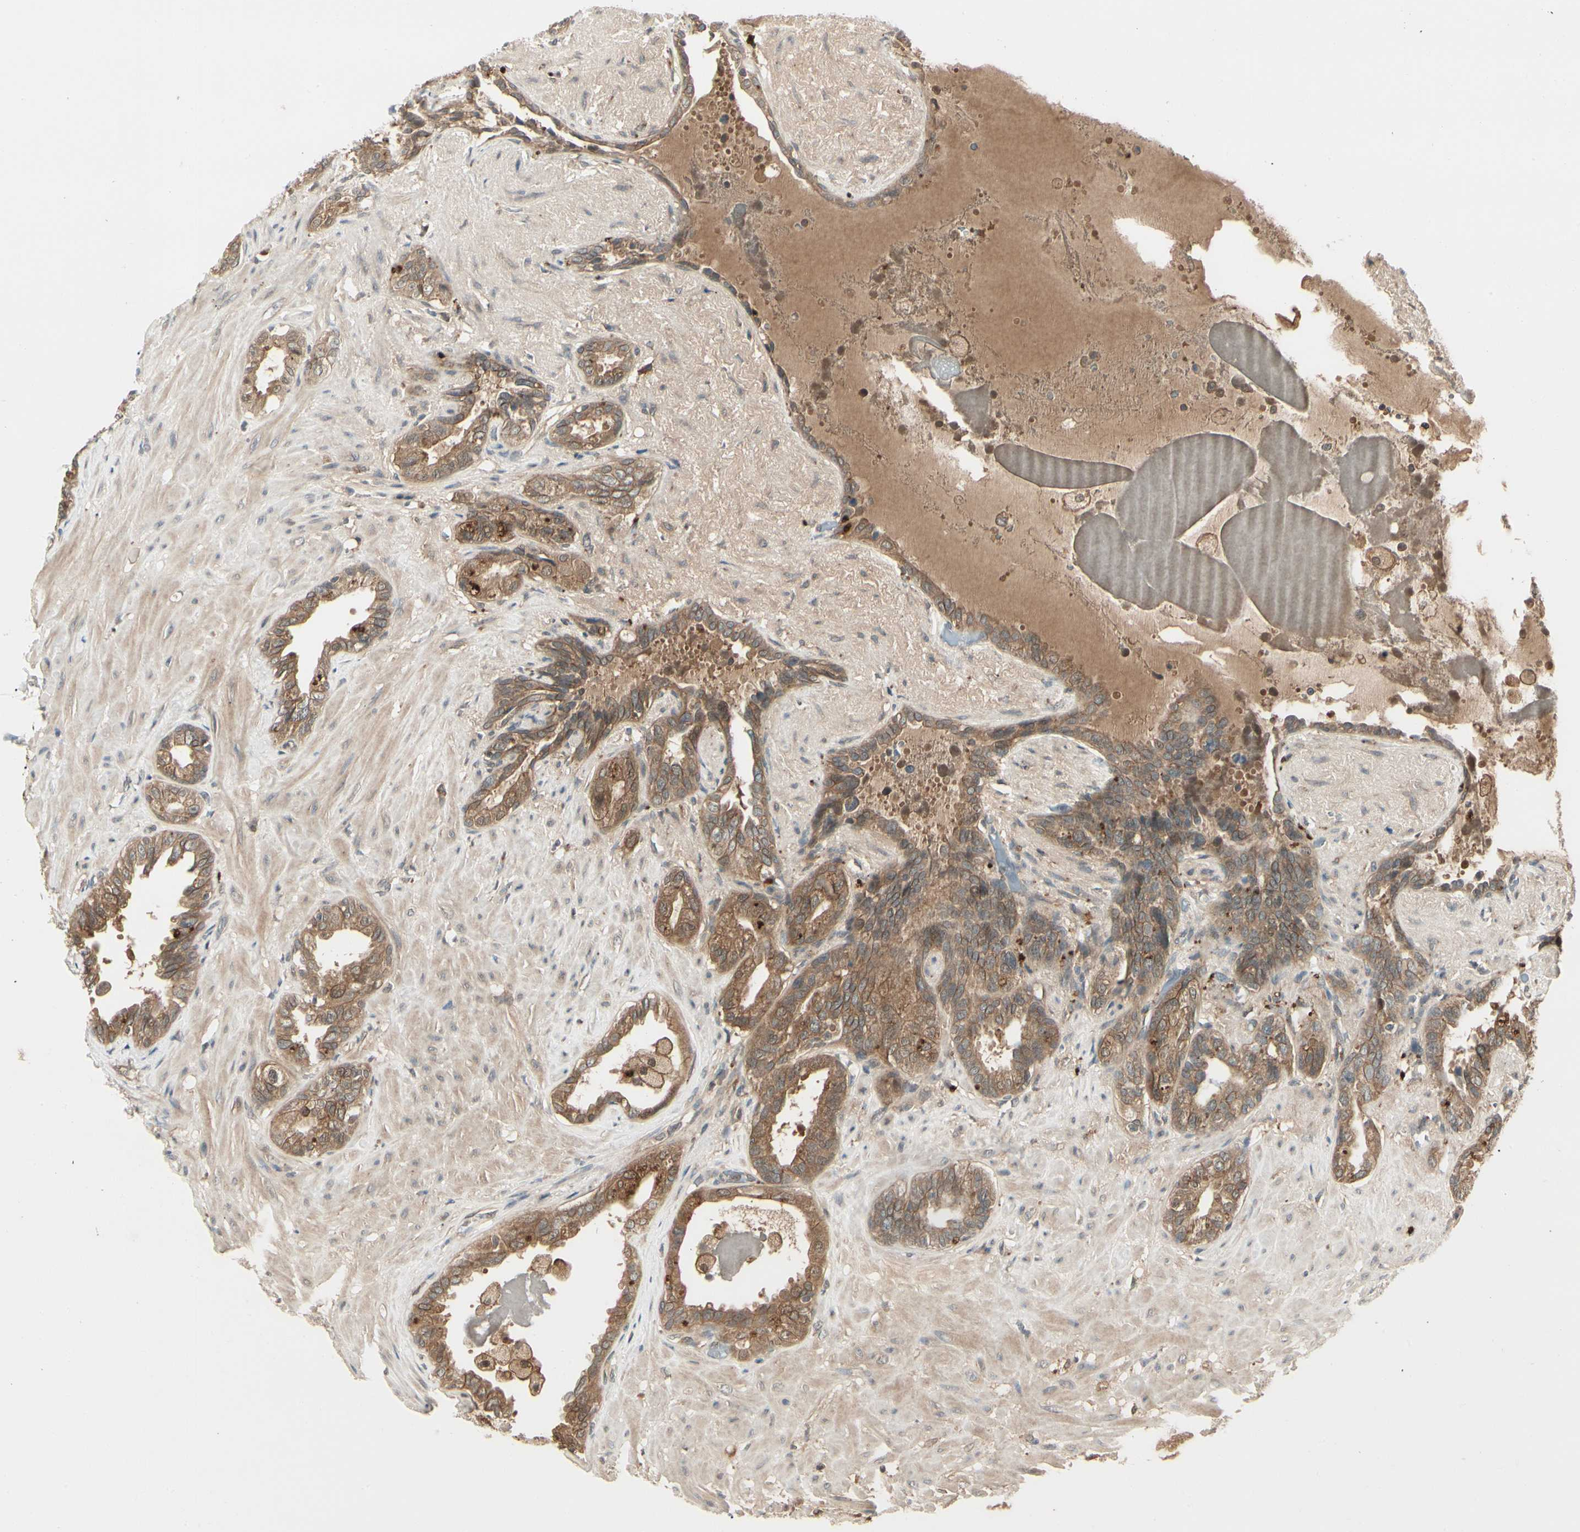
{"staining": {"intensity": "moderate", "quantity": ">75%", "location": "cytoplasmic/membranous"}, "tissue": "seminal vesicle", "cell_type": "Glandular cells", "image_type": "normal", "snomed": [{"axis": "morphology", "description": "Normal tissue, NOS"}, {"axis": "topography", "description": "Seminal veicle"}], "caption": "Immunohistochemical staining of benign seminal vesicle shows moderate cytoplasmic/membranous protein positivity in about >75% of glandular cells. (Stains: DAB (3,3'-diaminobenzidine) in brown, nuclei in blue, Microscopy: brightfield microscopy at high magnification).", "gene": "RNF14", "patient": {"sex": "male", "age": 61}}